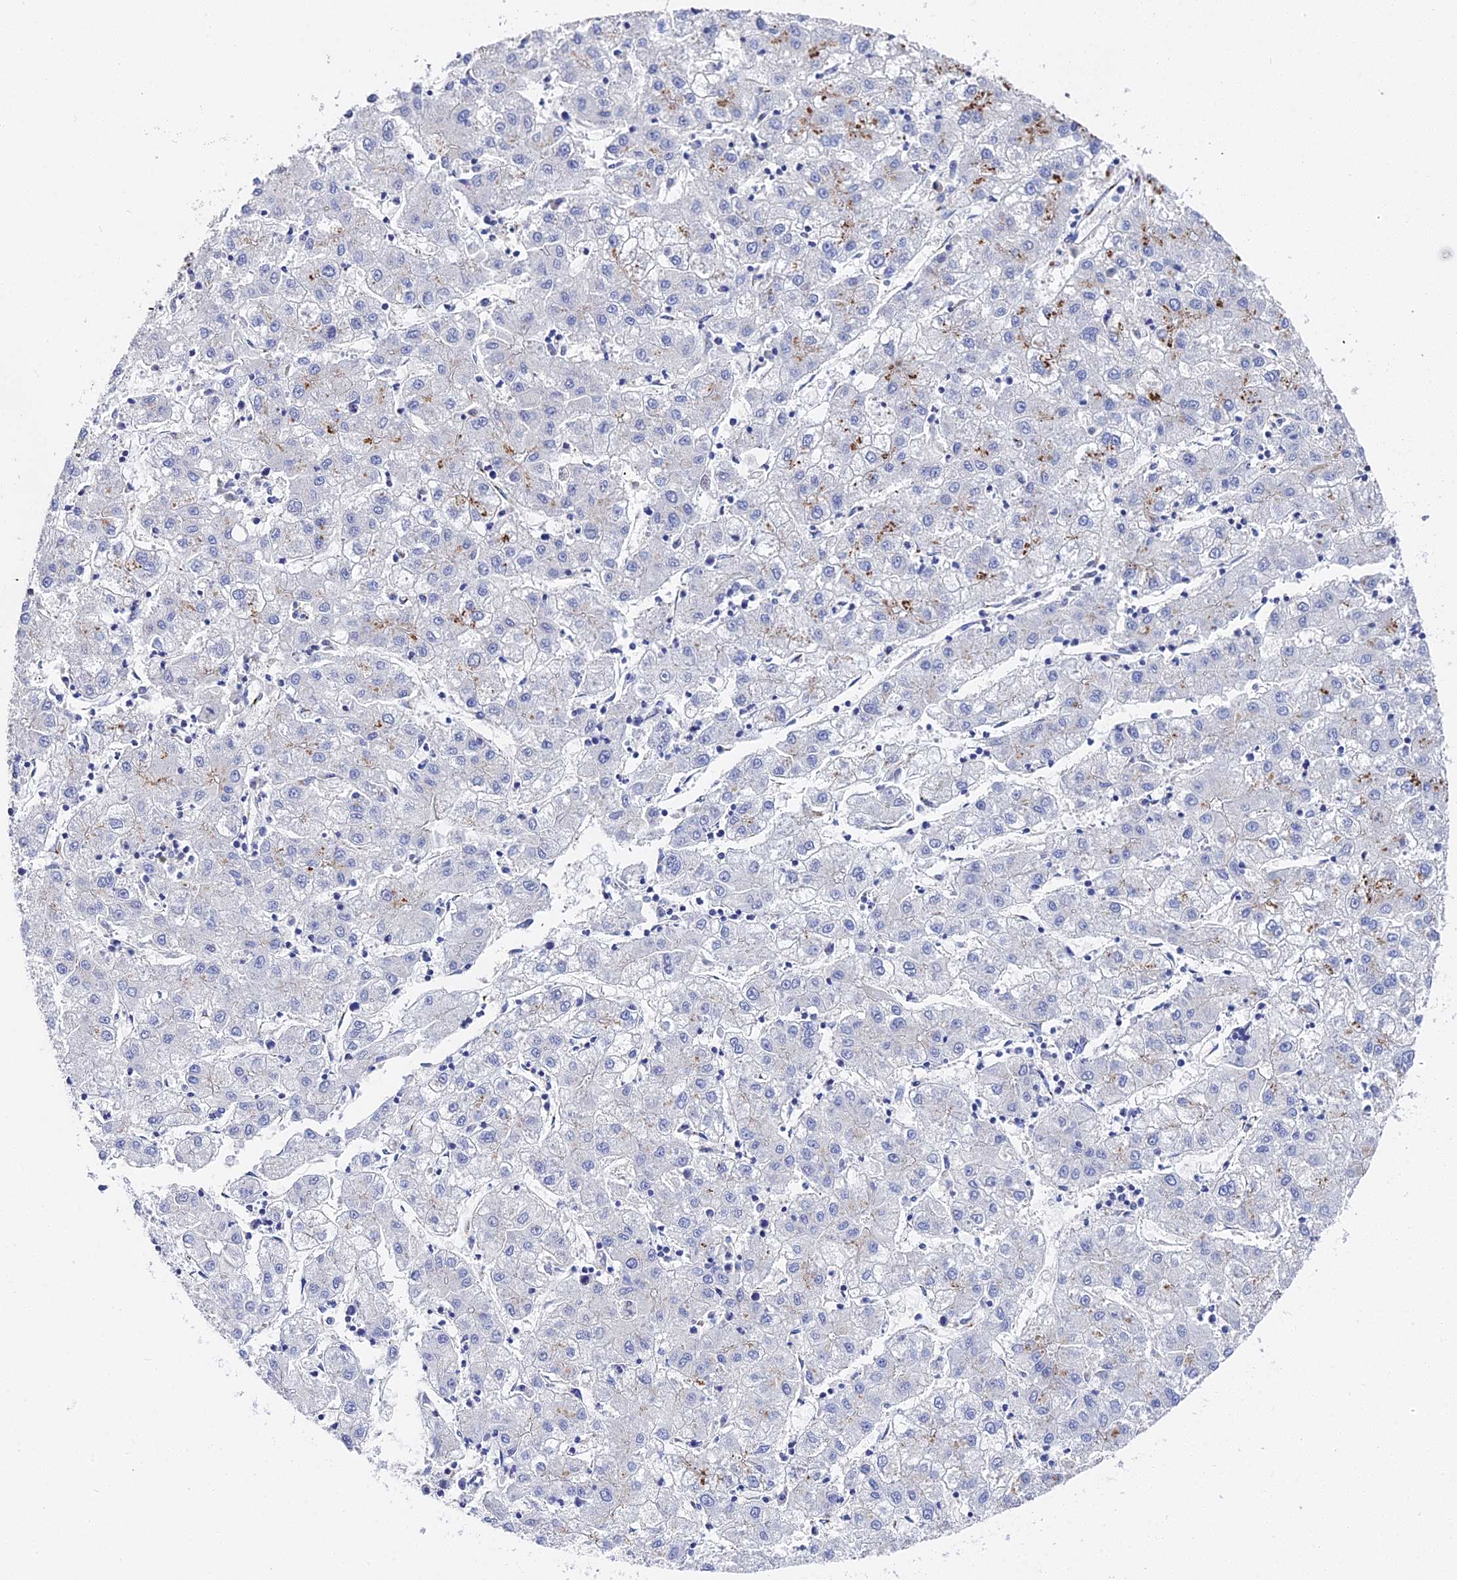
{"staining": {"intensity": "moderate", "quantity": "<25%", "location": "cytoplasmic/membranous"}, "tissue": "liver cancer", "cell_type": "Tumor cells", "image_type": "cancer", "snomed": [{"axis": "morphology", "description": "Carcinoma, Hepatocellular, NOS"}, {"axis": "topography", "description": "Liver"}], "caption": "A photomicrograph showing moderate cytoplasmic/membranous staining in about <25% of tumor cells in liver cancer, as visualized by brown immunohistochemical staining.", "gene": "ENSG00000268674", "patient": {"sex": "male", "age": 72}}